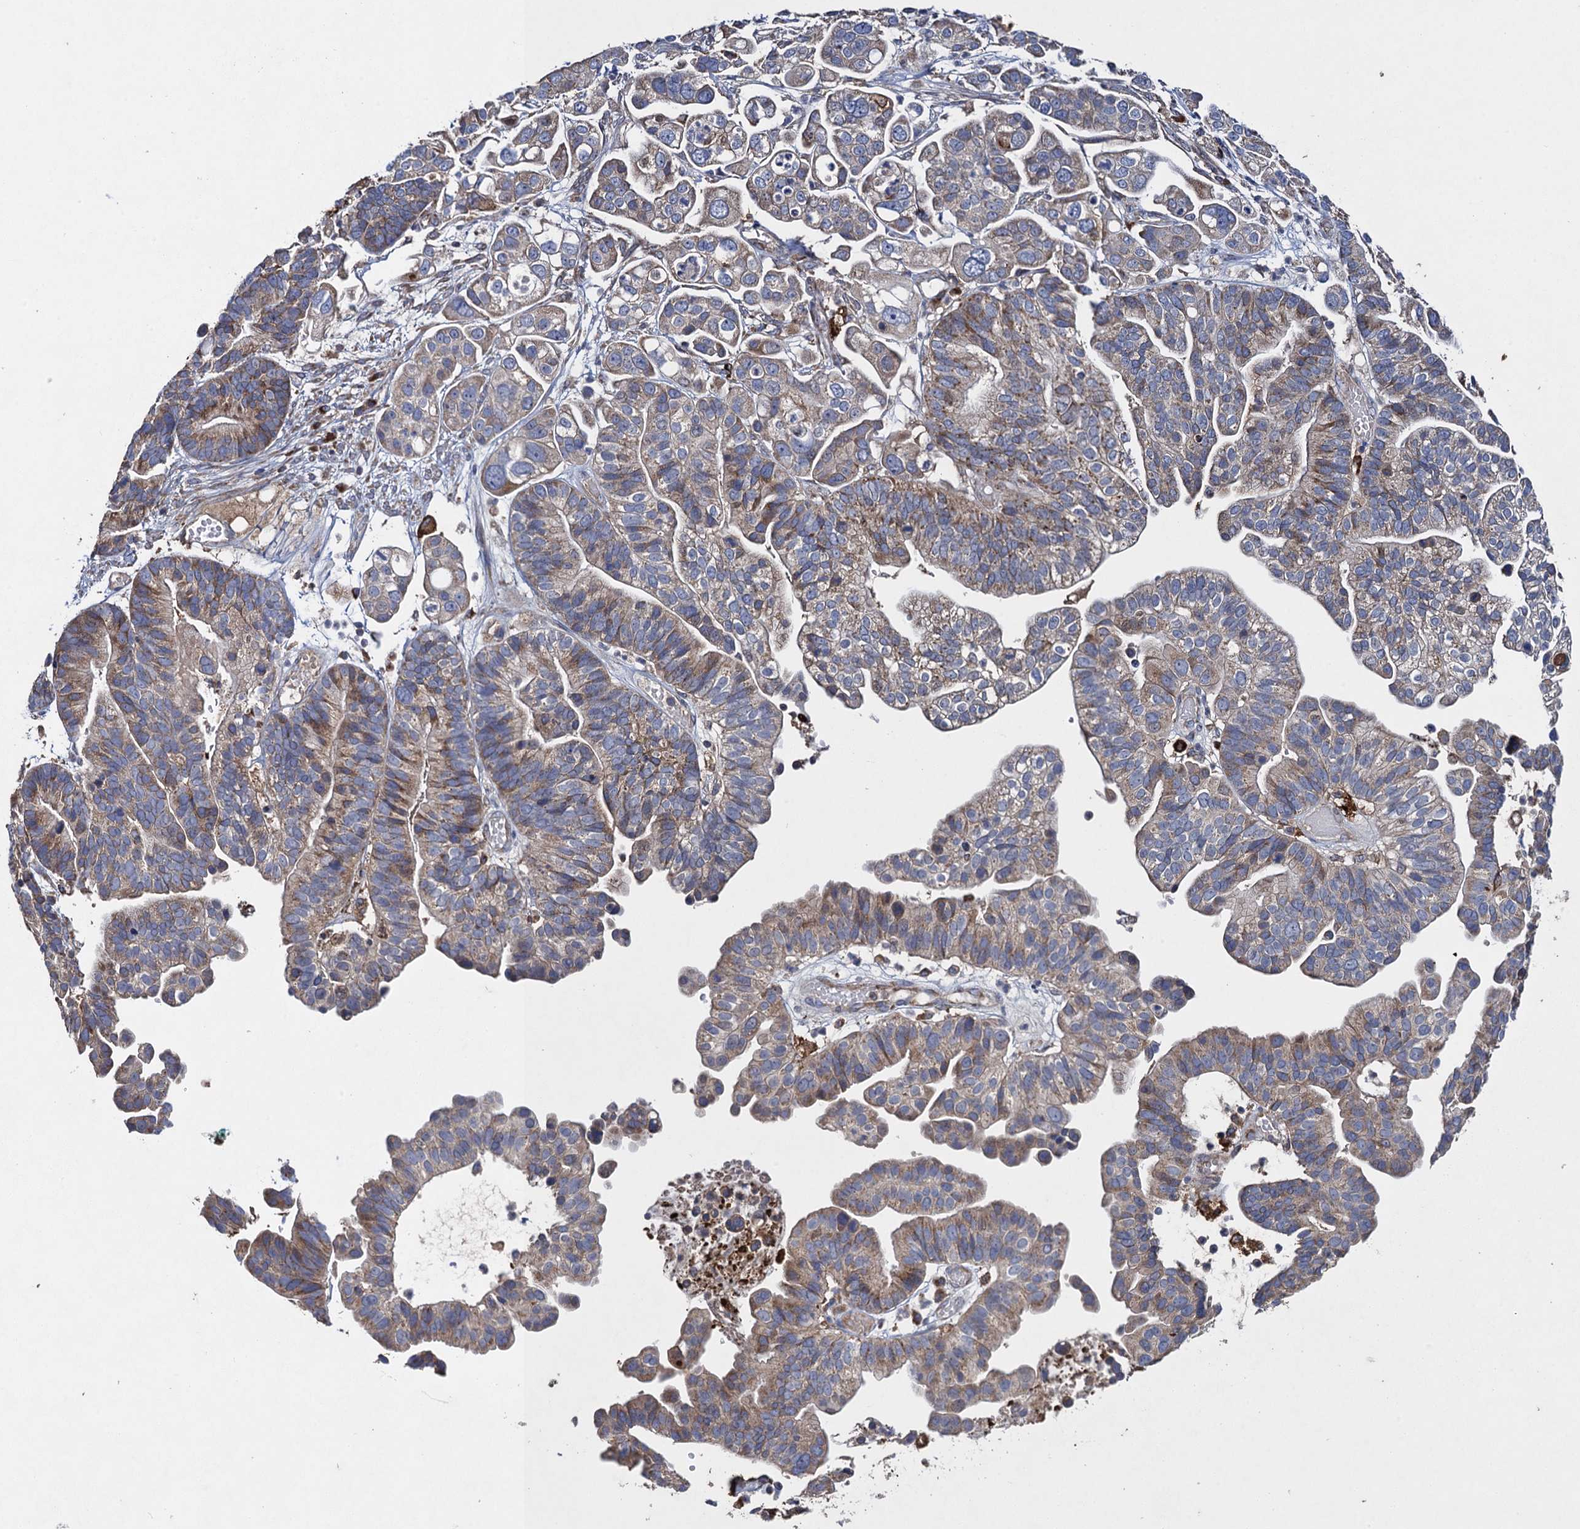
{"staining": {"intensity": "weak", "quantity": ">75%", "location": "cytoplasmic/membranous"}, "tissue": "ovarian cancer", "cell_type": "Tumor cells", "image_type": "cancer", "snomed": [{"axis": "morphology", "description": "Cystadenocarcinoma, serous, NOS"}, {"axis": "topography", "description": "Ovary"}], "caption": "Protein staining by immunohistochemistry (IHC) reveals weak cytoplasmic/membranous positivity in about >75% of tumor cells in ovarian cancer.", "gene": "TXNDC11", "patient": {"sex": "female", "age": 56}}